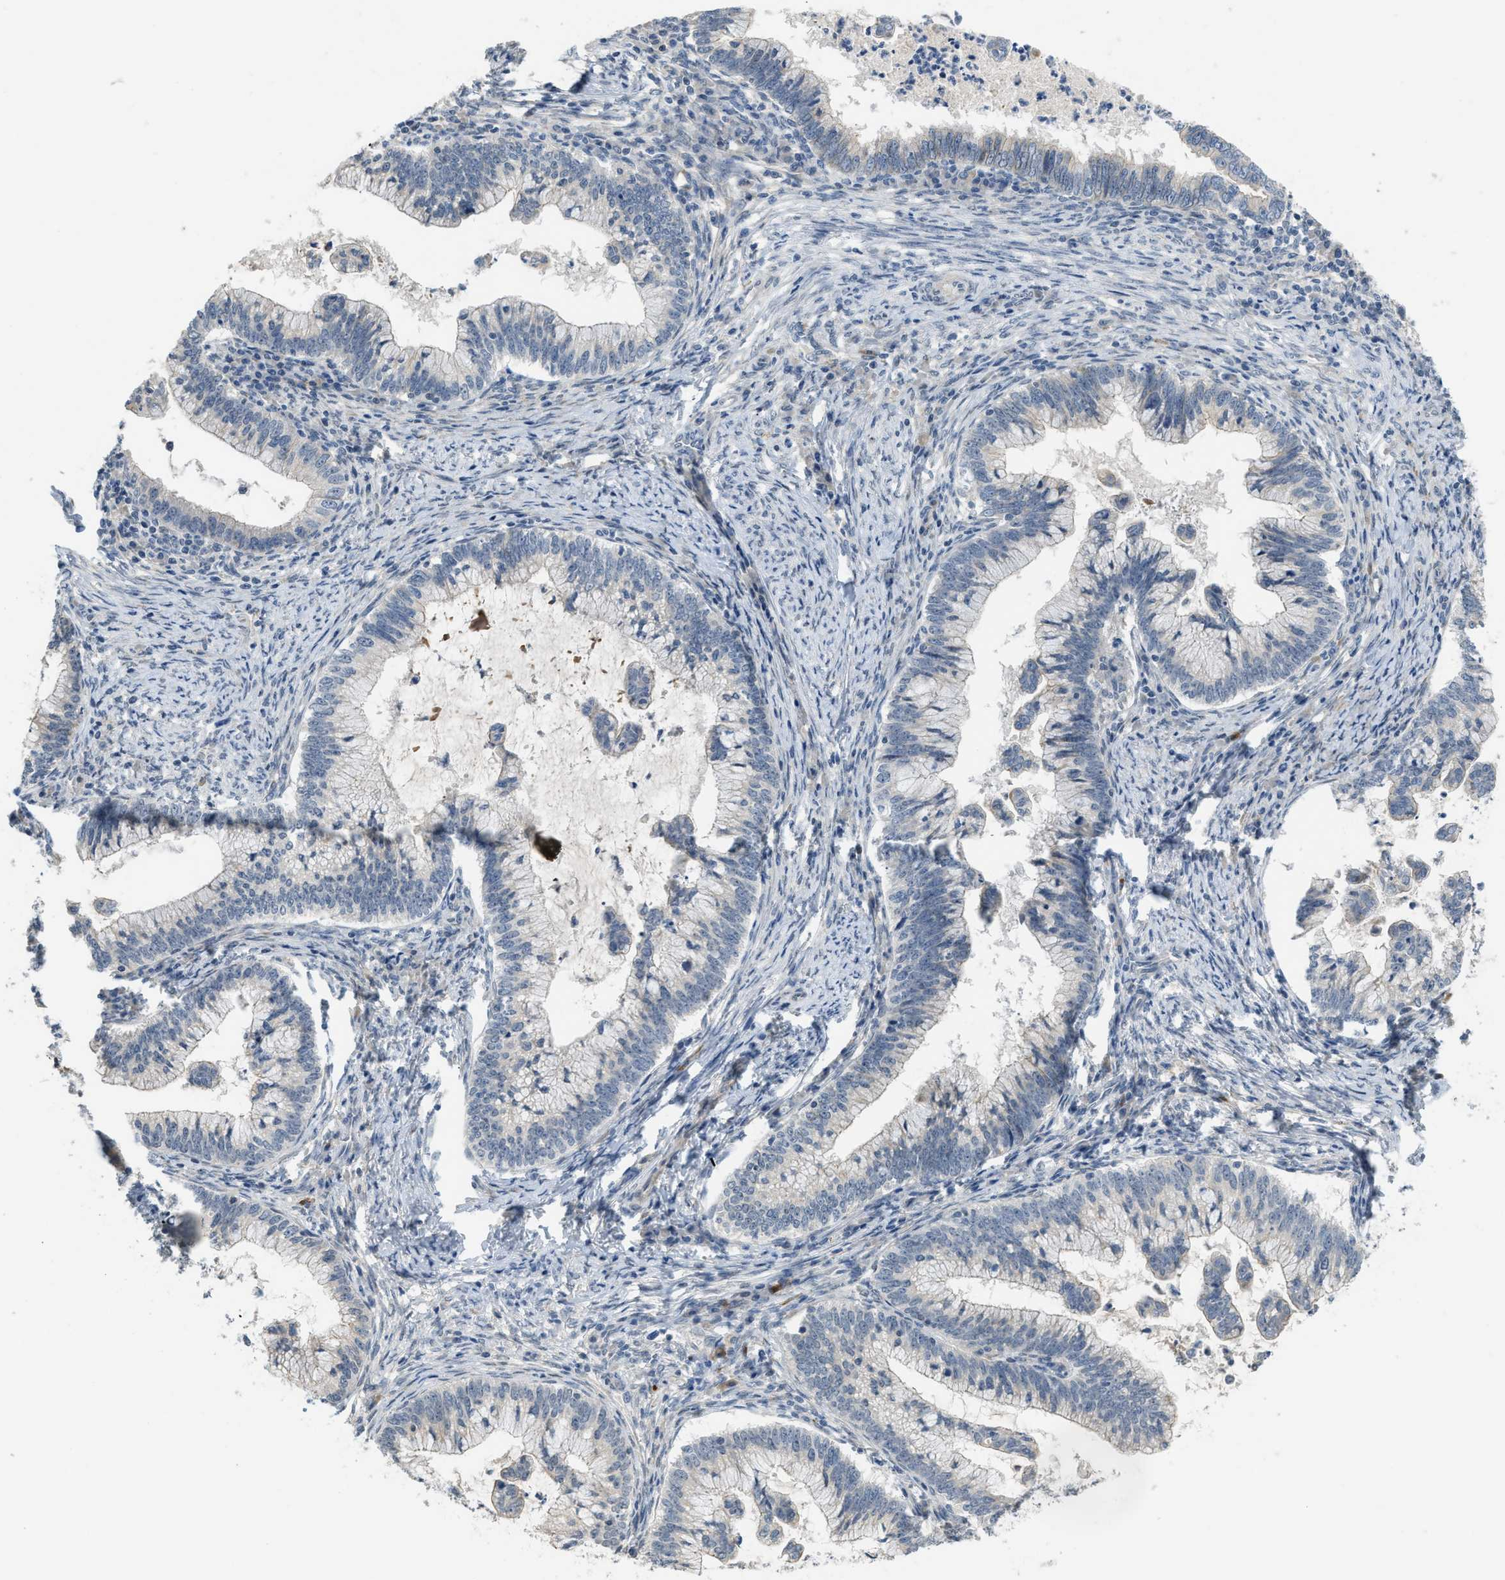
{"staining": {"intensity": "negative", "quantity": "none", "location": "none"}, "tissue": "cervical cancer", "cell_type": "Tumor cells", "image_type": "cancer", "snomed": [{"axis": "morphology", "description": "Adenocarcinoma, NOS"}, {"axis": "topography", "description": "Cervix"}], "caption": "Immunohistochemistry (IHC) image of neoplastic tissue: human cervical cancer (adenocarcinoma) stained with DAB (3,3'-diaminobenzidine) reveals no significant protein expression in tumor cells.", "gene": "TMEM154", "patient": {"sex": "female", "age": 36}}